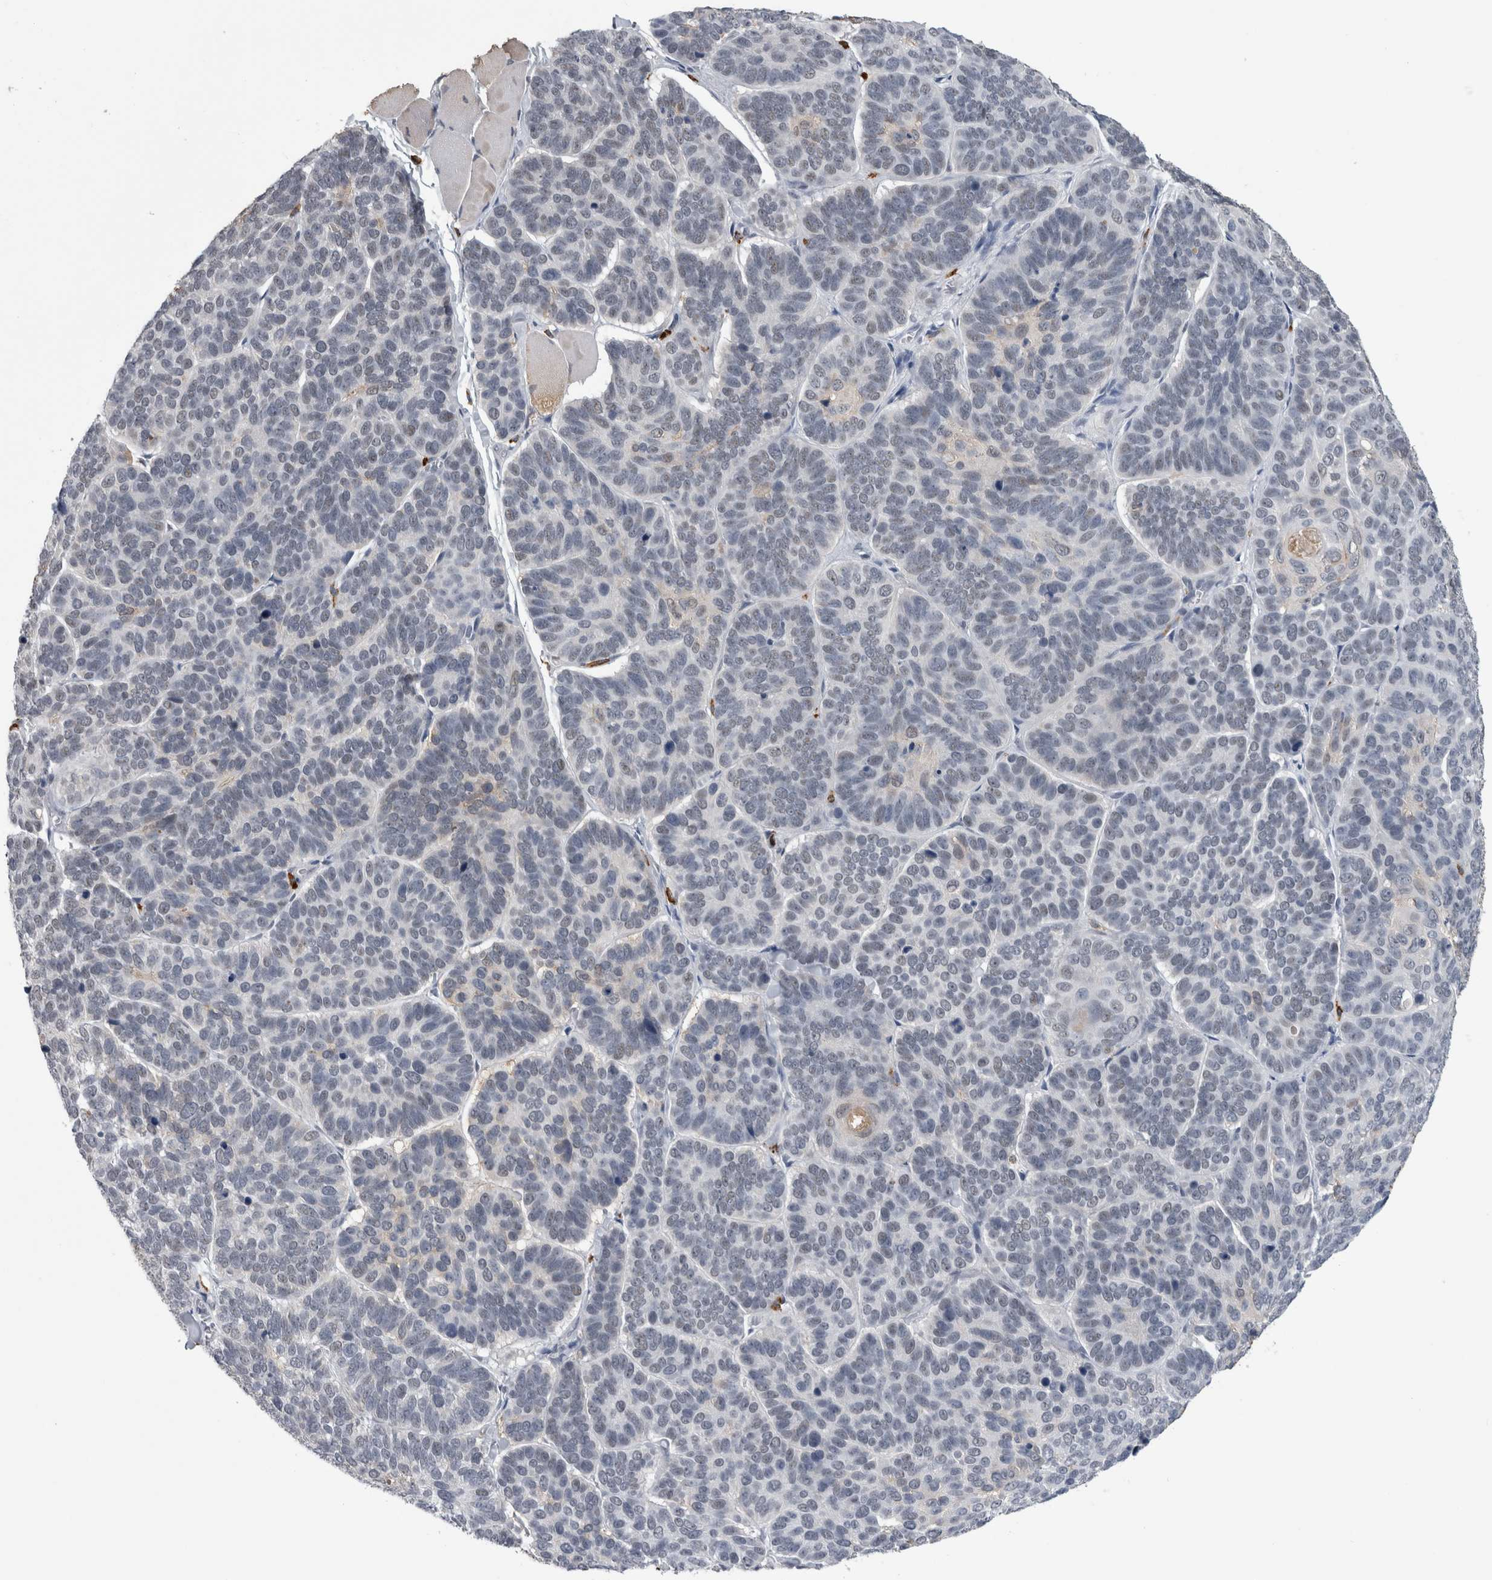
{"staining": {"intensity": "weak", "quantity": "<25%", "location": "nuclear"}, "tissue": "skin cancer", "cell_type": "Tumor cells", "image_type": "cancer", "snomed": [{"axis": "morphology", "description": "Basal cell carcinoma"}, {"axis": "topography", "description": "Skin"}], "caption": "DAB immunohistochemical staining of basal cell carcinoma (skin) demonstrates no significant positivity in tumor cells.", "gene": "PEBP4", "patient": {"sex": "male", "age": 62}}